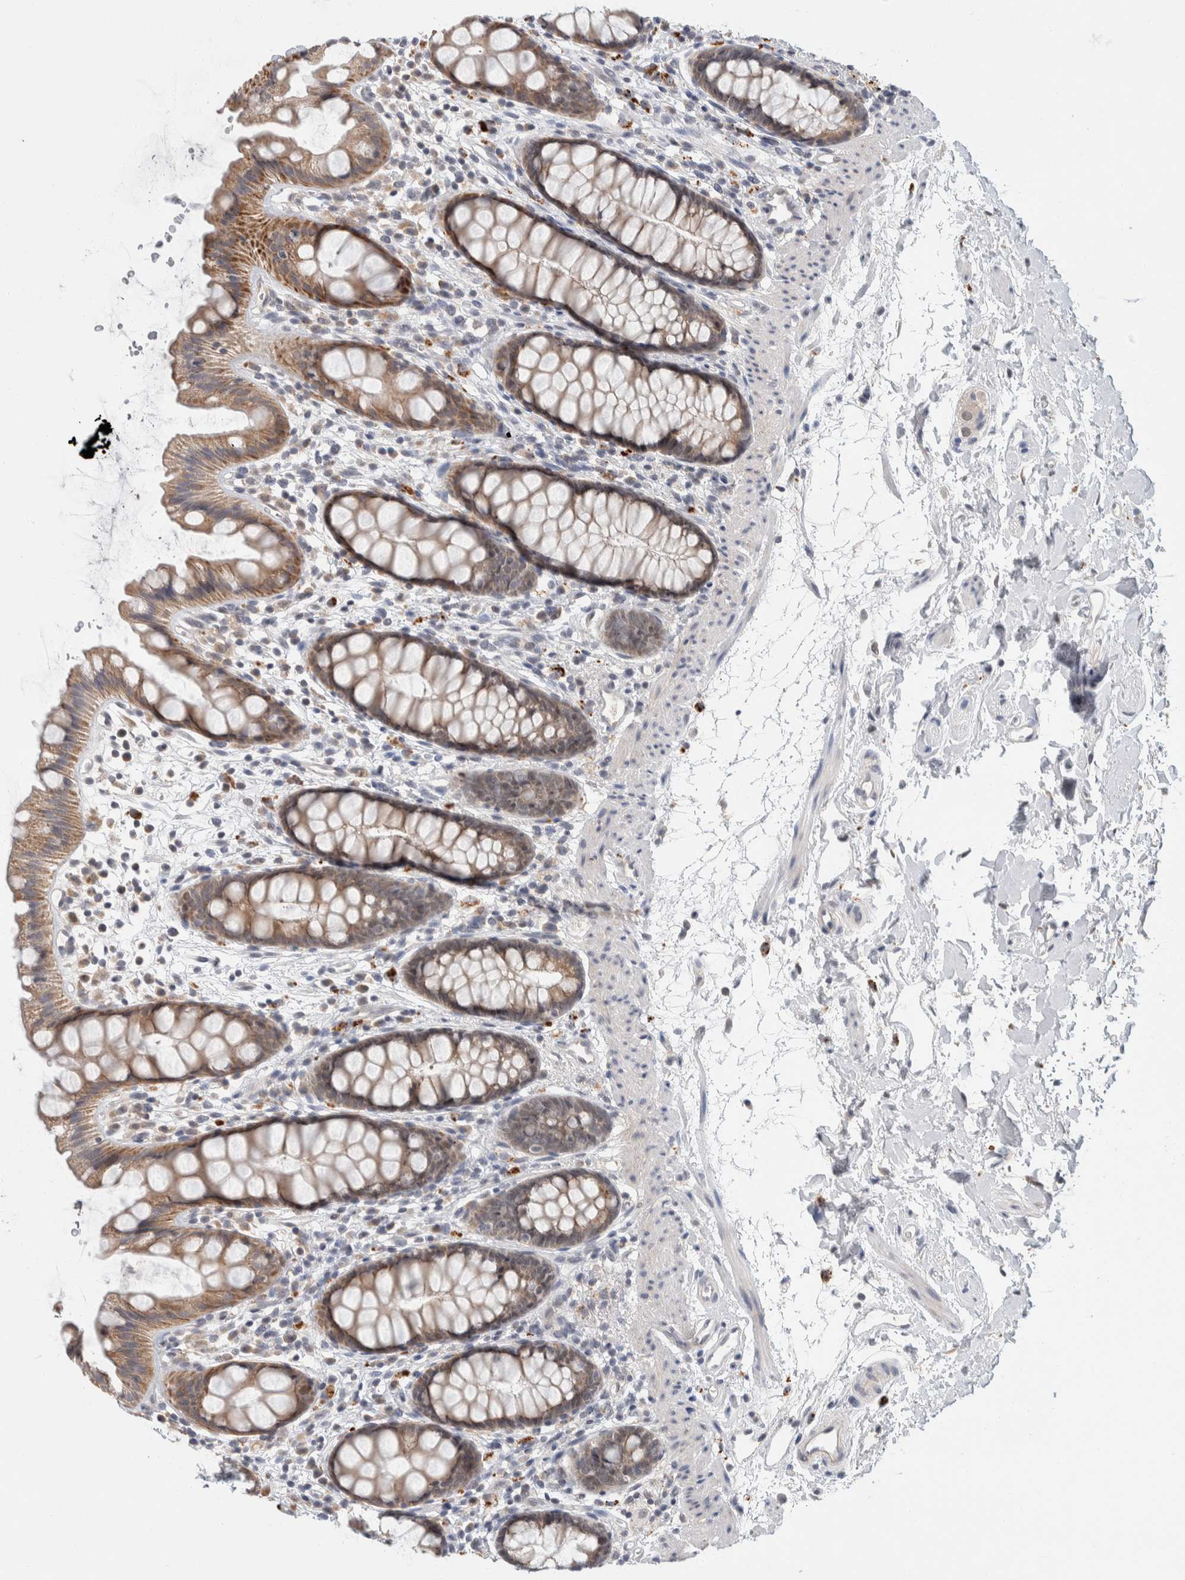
{"staining": {"intensity": "moderate", "quantity": ">75%", "location": "cytoplasmic/membranous"}, "tissue": "rectum", "cell_type": "Glandular cells", "image_type": "normal", "snomed": [{"axis": "morphology", "description": "Normal tissue, NOS"}, {"axis": "topography", "description": "Rectum"}], "caption": "Rectum stained for a protein demonstrates moderate cytoplasmic/membranous positivity in glandular cells.", "gene": "SHPK", "patient": {"sex": "female", "age": 65}}